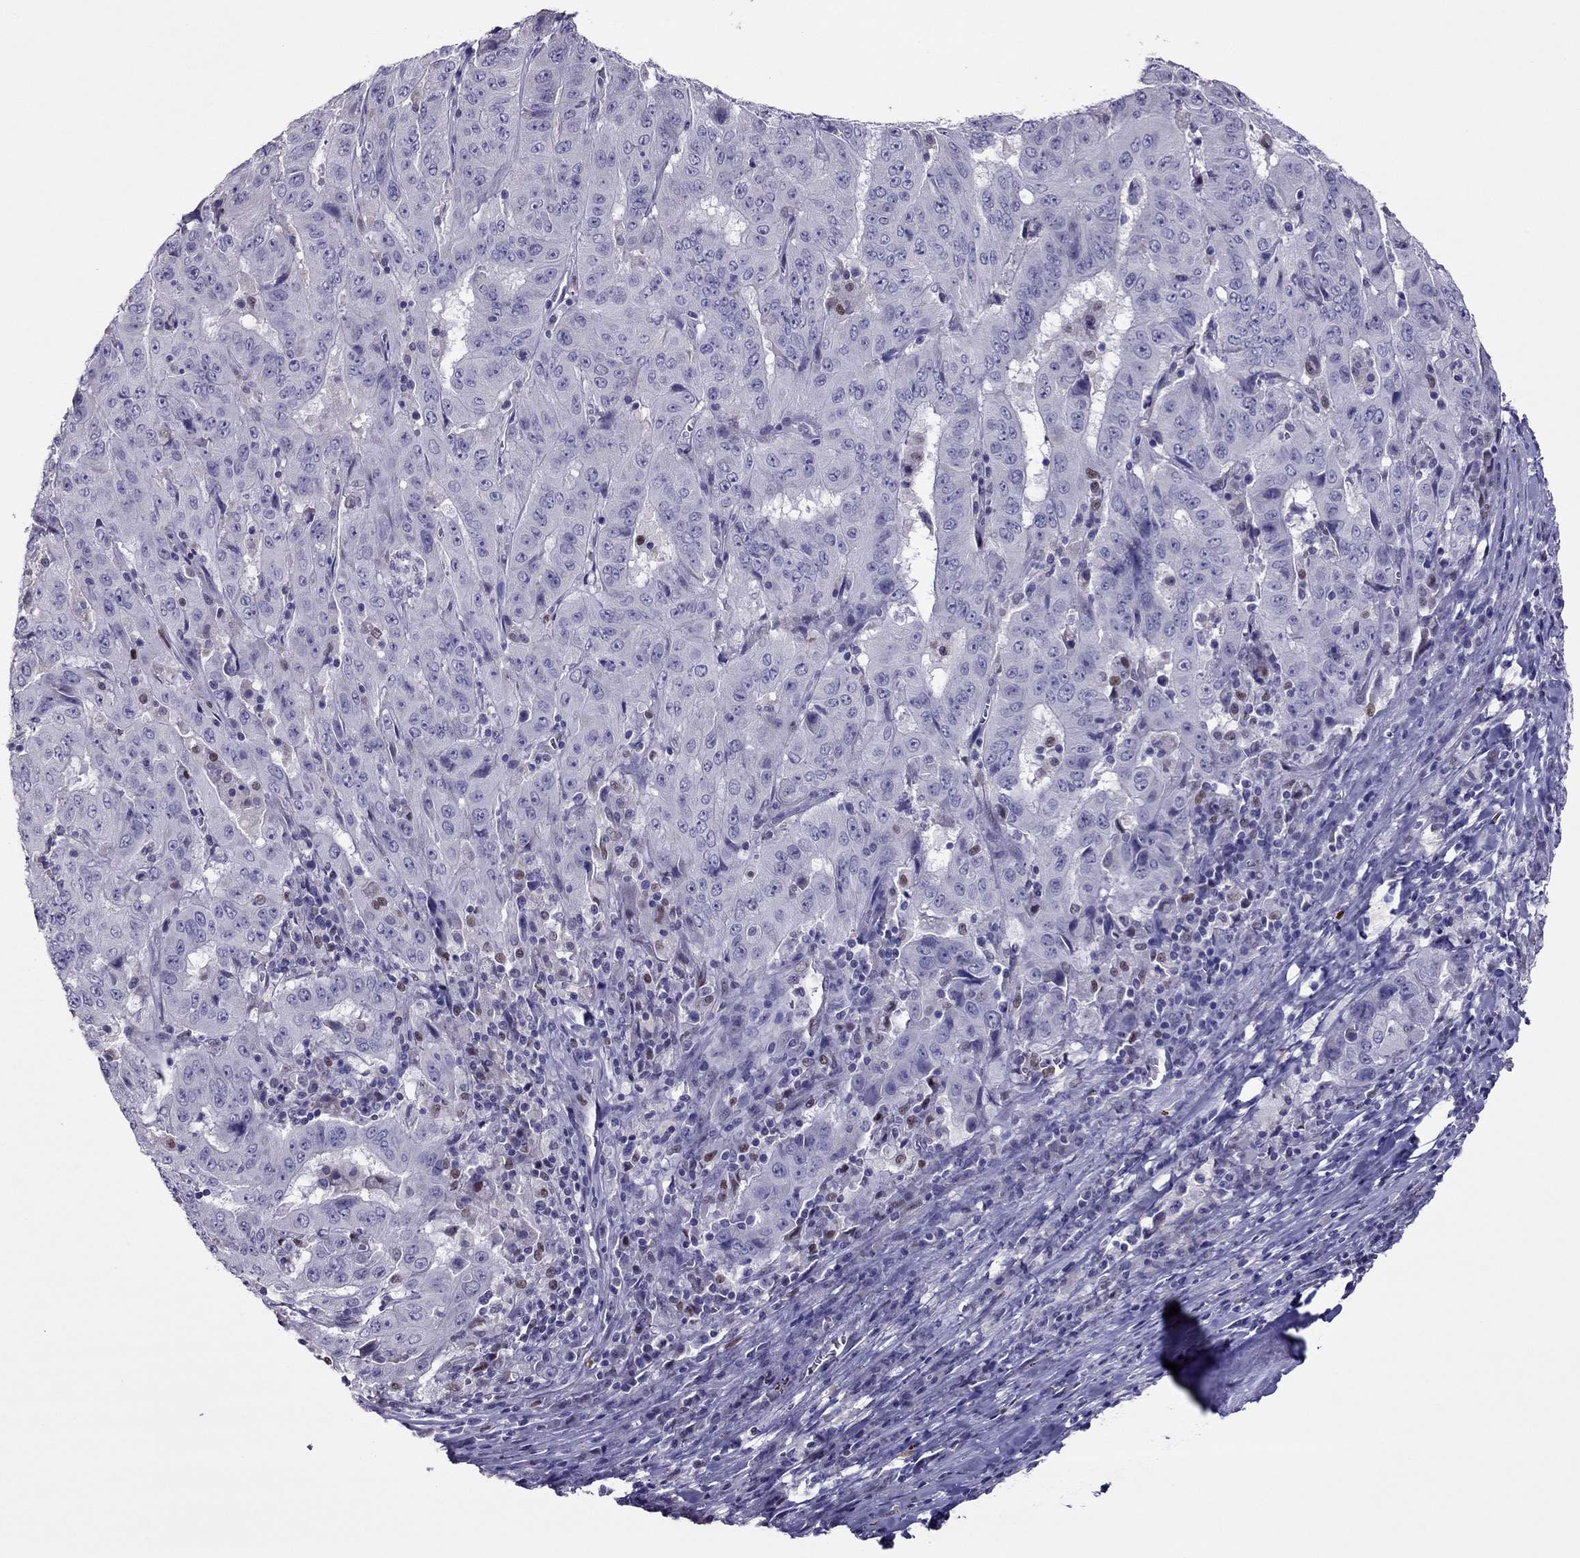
{"staining": {"intensity": "negative", "quantity": "none", "location": "none"}, "tissue": "pancreatic cancer", "cell_type": "Tumor cells", "image_type": "cancer", "snomed": [{"axis": "morphology", "description": "Adenocarcinoma, NOS"}, {"axis": "topography", "description": "Pancreas"}], "caption": "Tumor cells show no significant protein positivity in adenocarcinoma (pancreatic).", "gene": "SPINT3", "patient": {"sex": "male", "age": 63}}